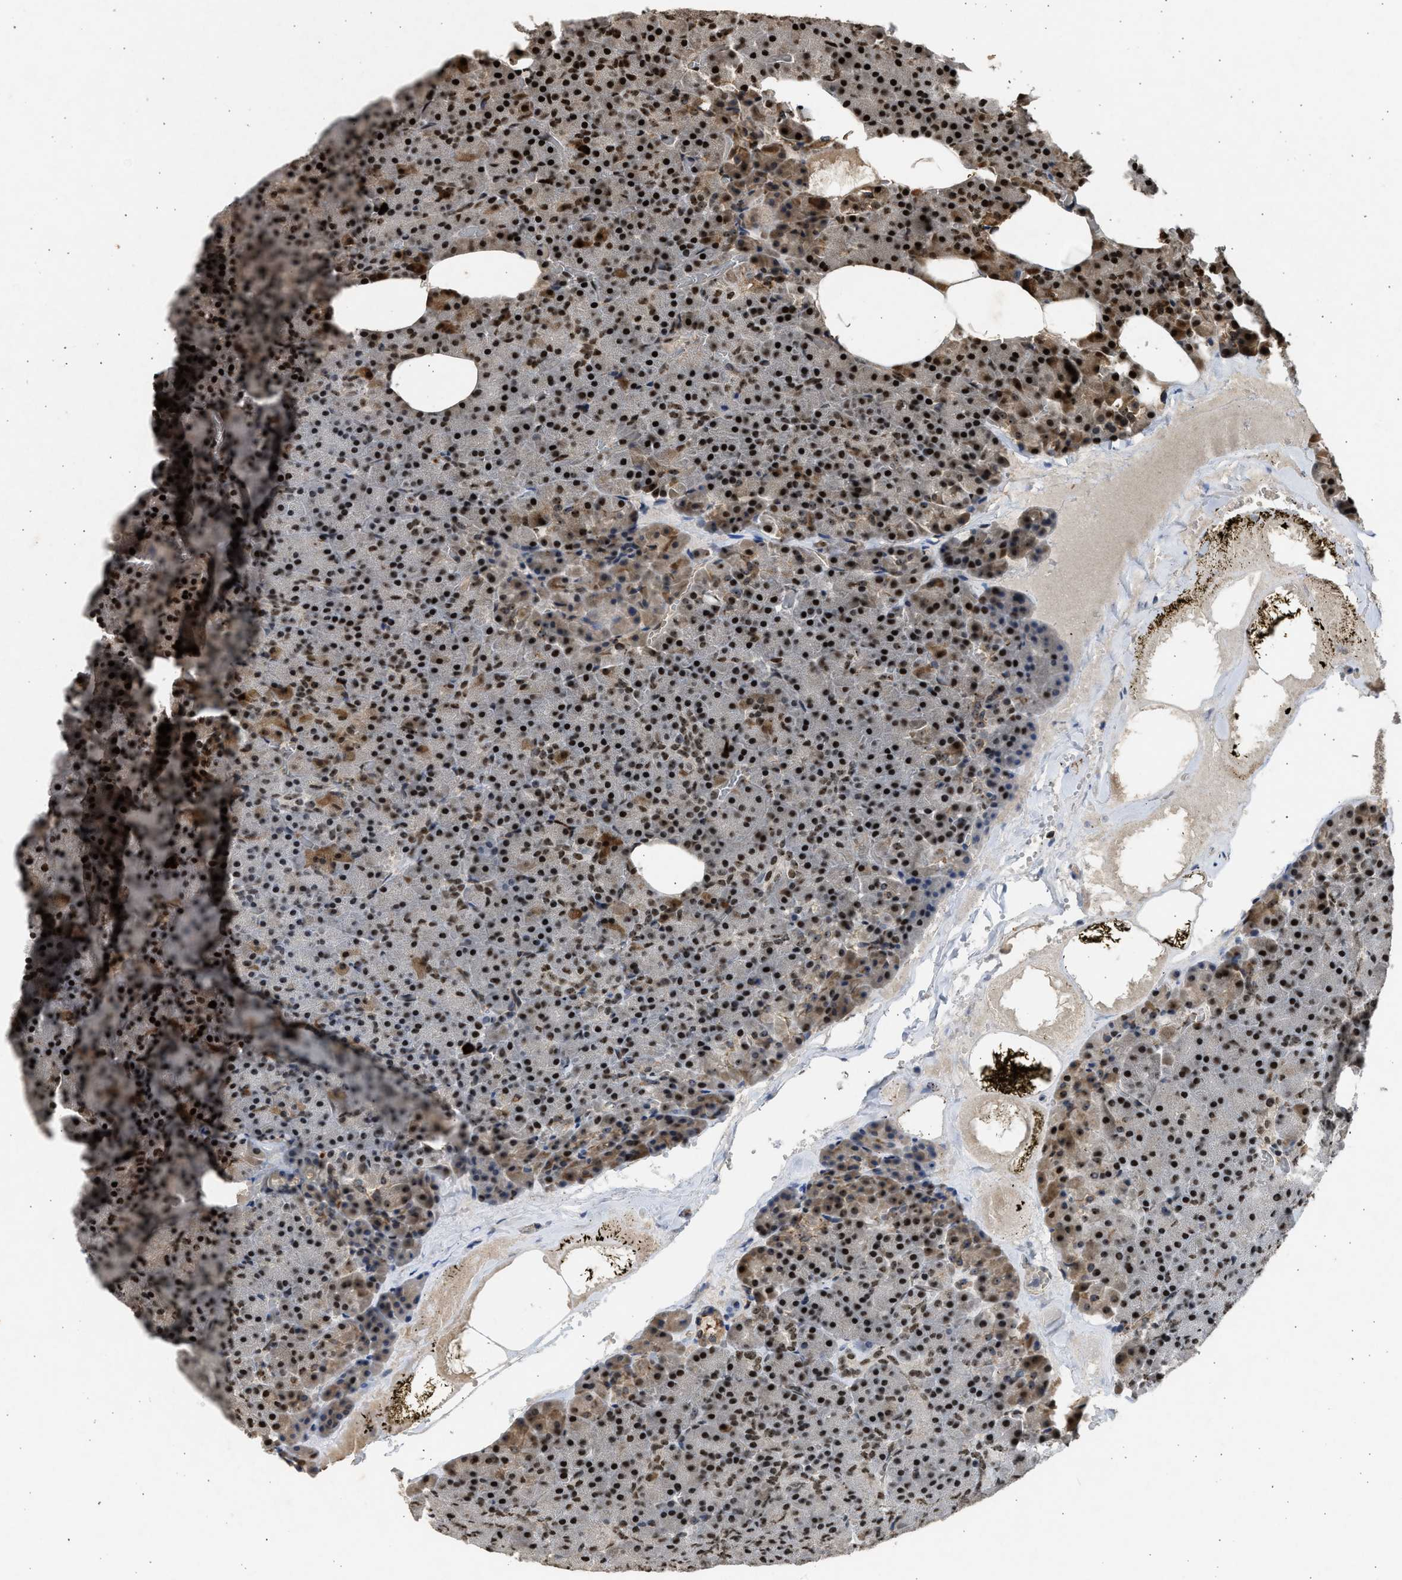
{"staining": {"intensity": "strong", "quantity": ">75%", "location": "cytoplasmic/membranous,nuclear"}, "tissue": "pancreas", "cell_type": "Exocrine glandular cells", "image_type": "normal", "snomed": [{"axis": "morphology", "description": "Normal tissue, NOS"}, {"axis": "morphology", "description": "Carcinoid, malignant, NOS"}, {"axis": "topography", "description": "Pancreas"}], "caption": "Exocrine glandular cells display high levels of strong cytoplasmic/membranous,nuclear staining in about >75% of cells in normal human pancreas.", "gene": "TFDP2", "patient": {"sex": "female", "age": 35}}